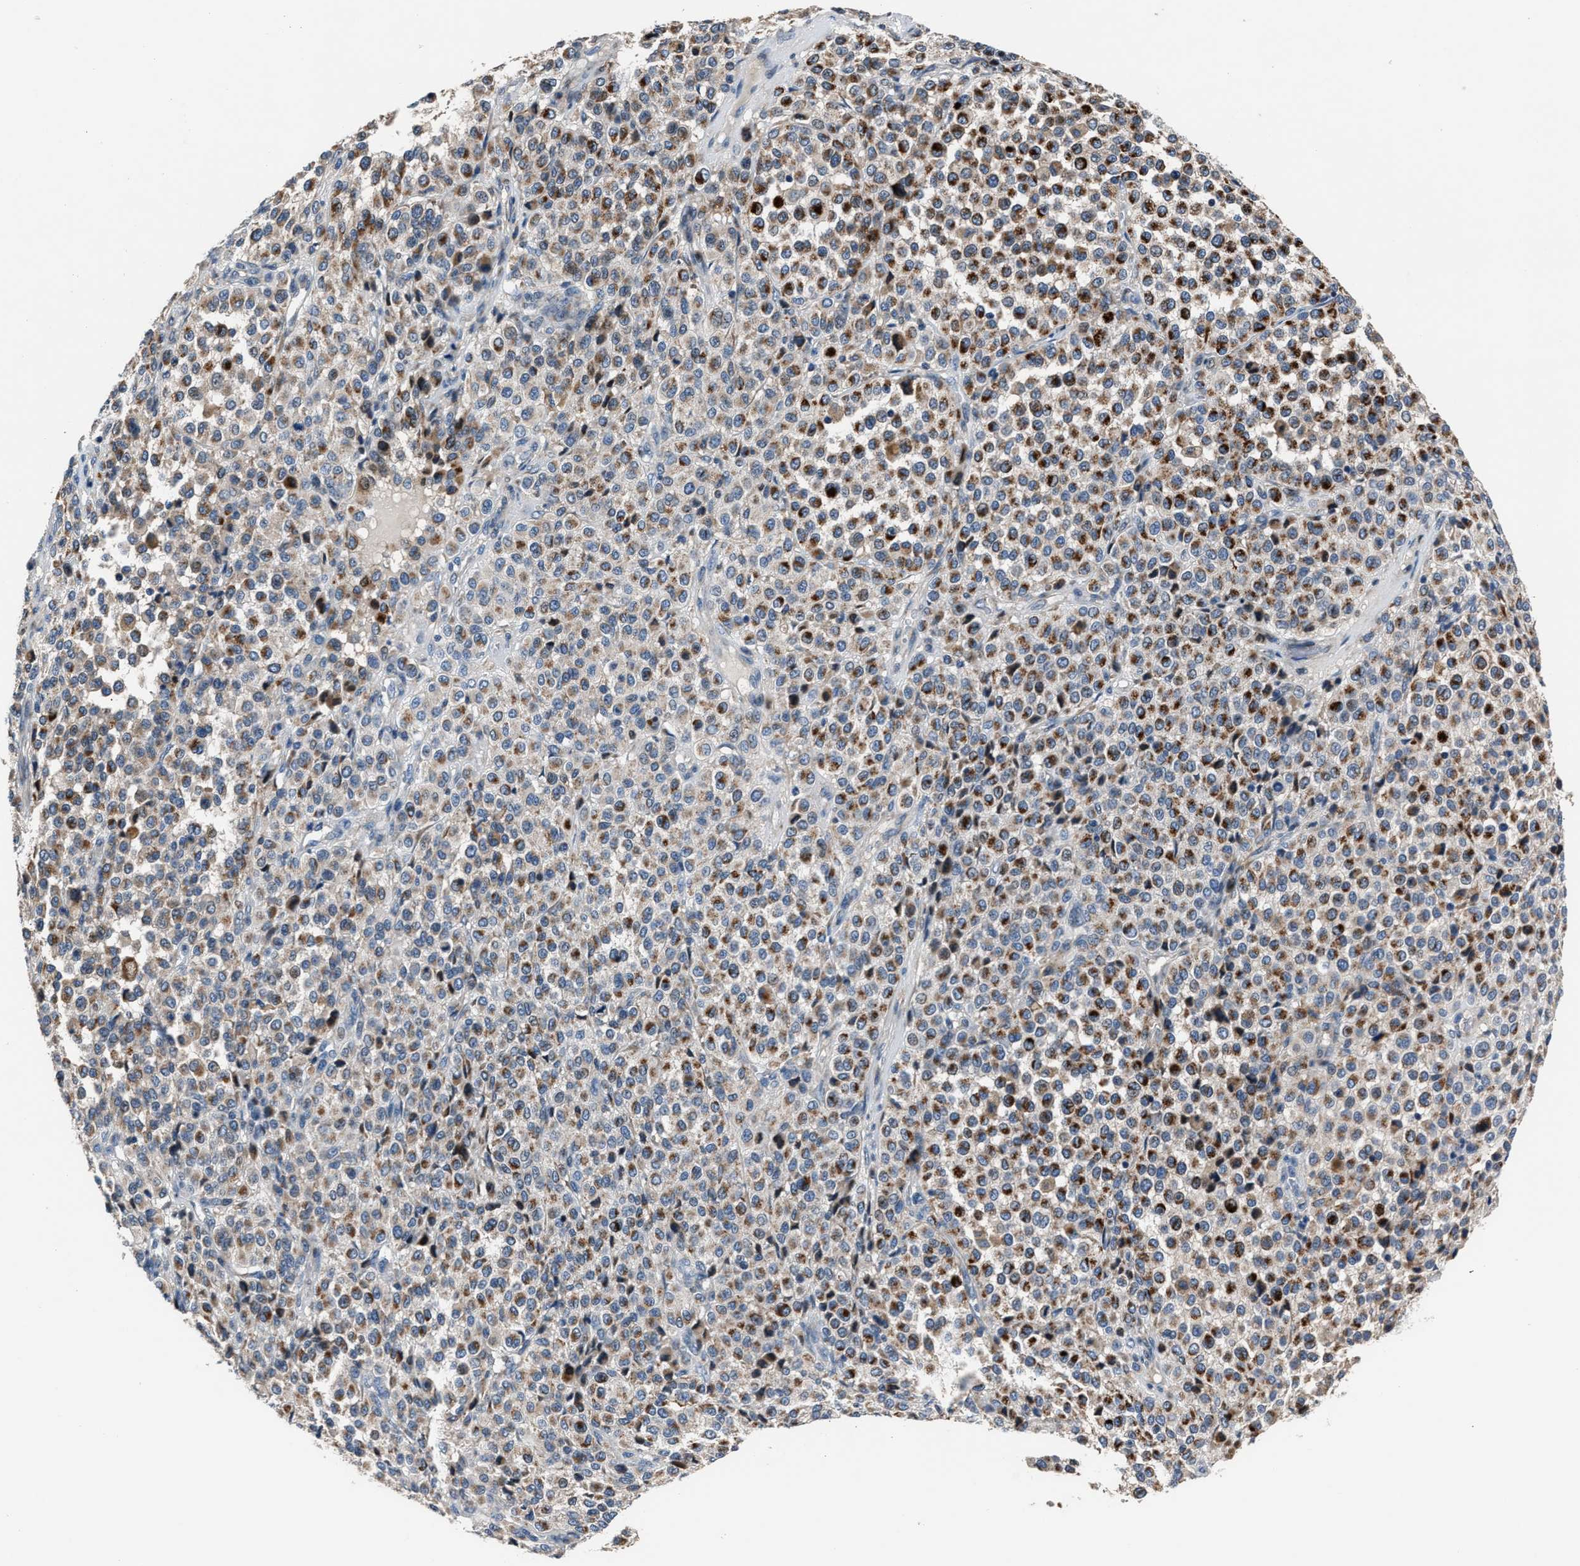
{"staining": {"intensity": "strong", "quantity": "<25%", "location": "cytoplasmic/membranous"}, "tissue": "melanoma", "cell_type": "Tumor cells", "image_type": "cancer", "snomed": [{"axis": "morphology", "description": "Malignant melanoma, Metastatic site"}, {"axis": "topography", "description": "Pancreas"}], "caption": "High-power microscopy captured an IHC image of malignant melanoma (metastatic site), revealing strong cytoplasmic/membranous positivity in approximately <25% of tumor cells.", "gene": "DNAJC24", "patient": {"sex": "female", "age": 30}}